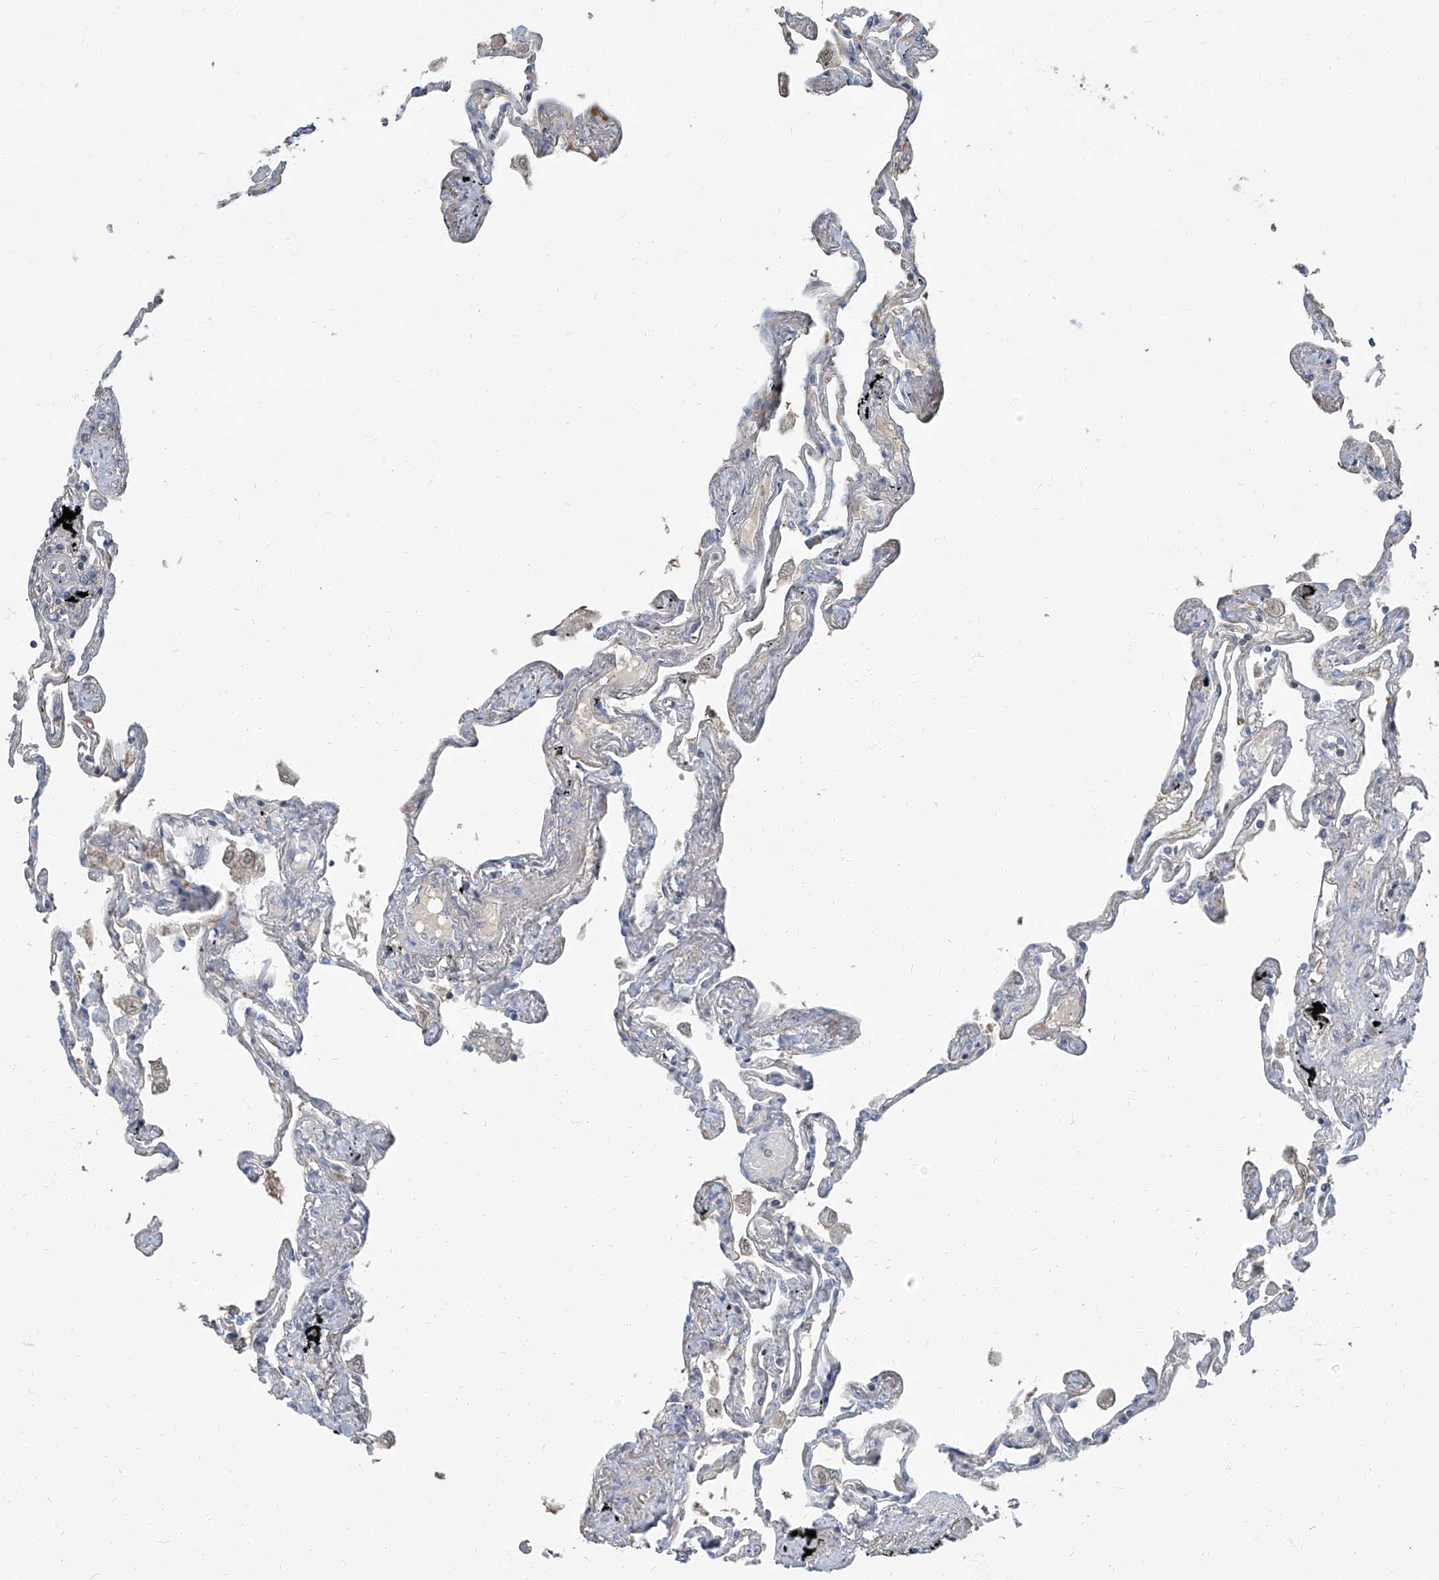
{"staining": {"intensity": "negative", "quantity": "none", "location": "none"}, "tissue": "lung", "cell_type": "Alveolar cells", "image_type": "normal", "snomed": [{"axis": "morphology", "description": "Normal tissue, NOS"}, {"axis": "topography", "description": "Lung"}], "caption": "A high-resolution photomicrograph shows IHC staining of benign lung, which reveals no significant positivity in alveolar cells. (Stains: DAB (3,3'-diaminobenzidine) IHC with hematoxylin counter stain, Microscopy: brightfield microscopy at high magnification).", "gene": "HOXA3", "patient": {"sex": "female", "age": 67}}